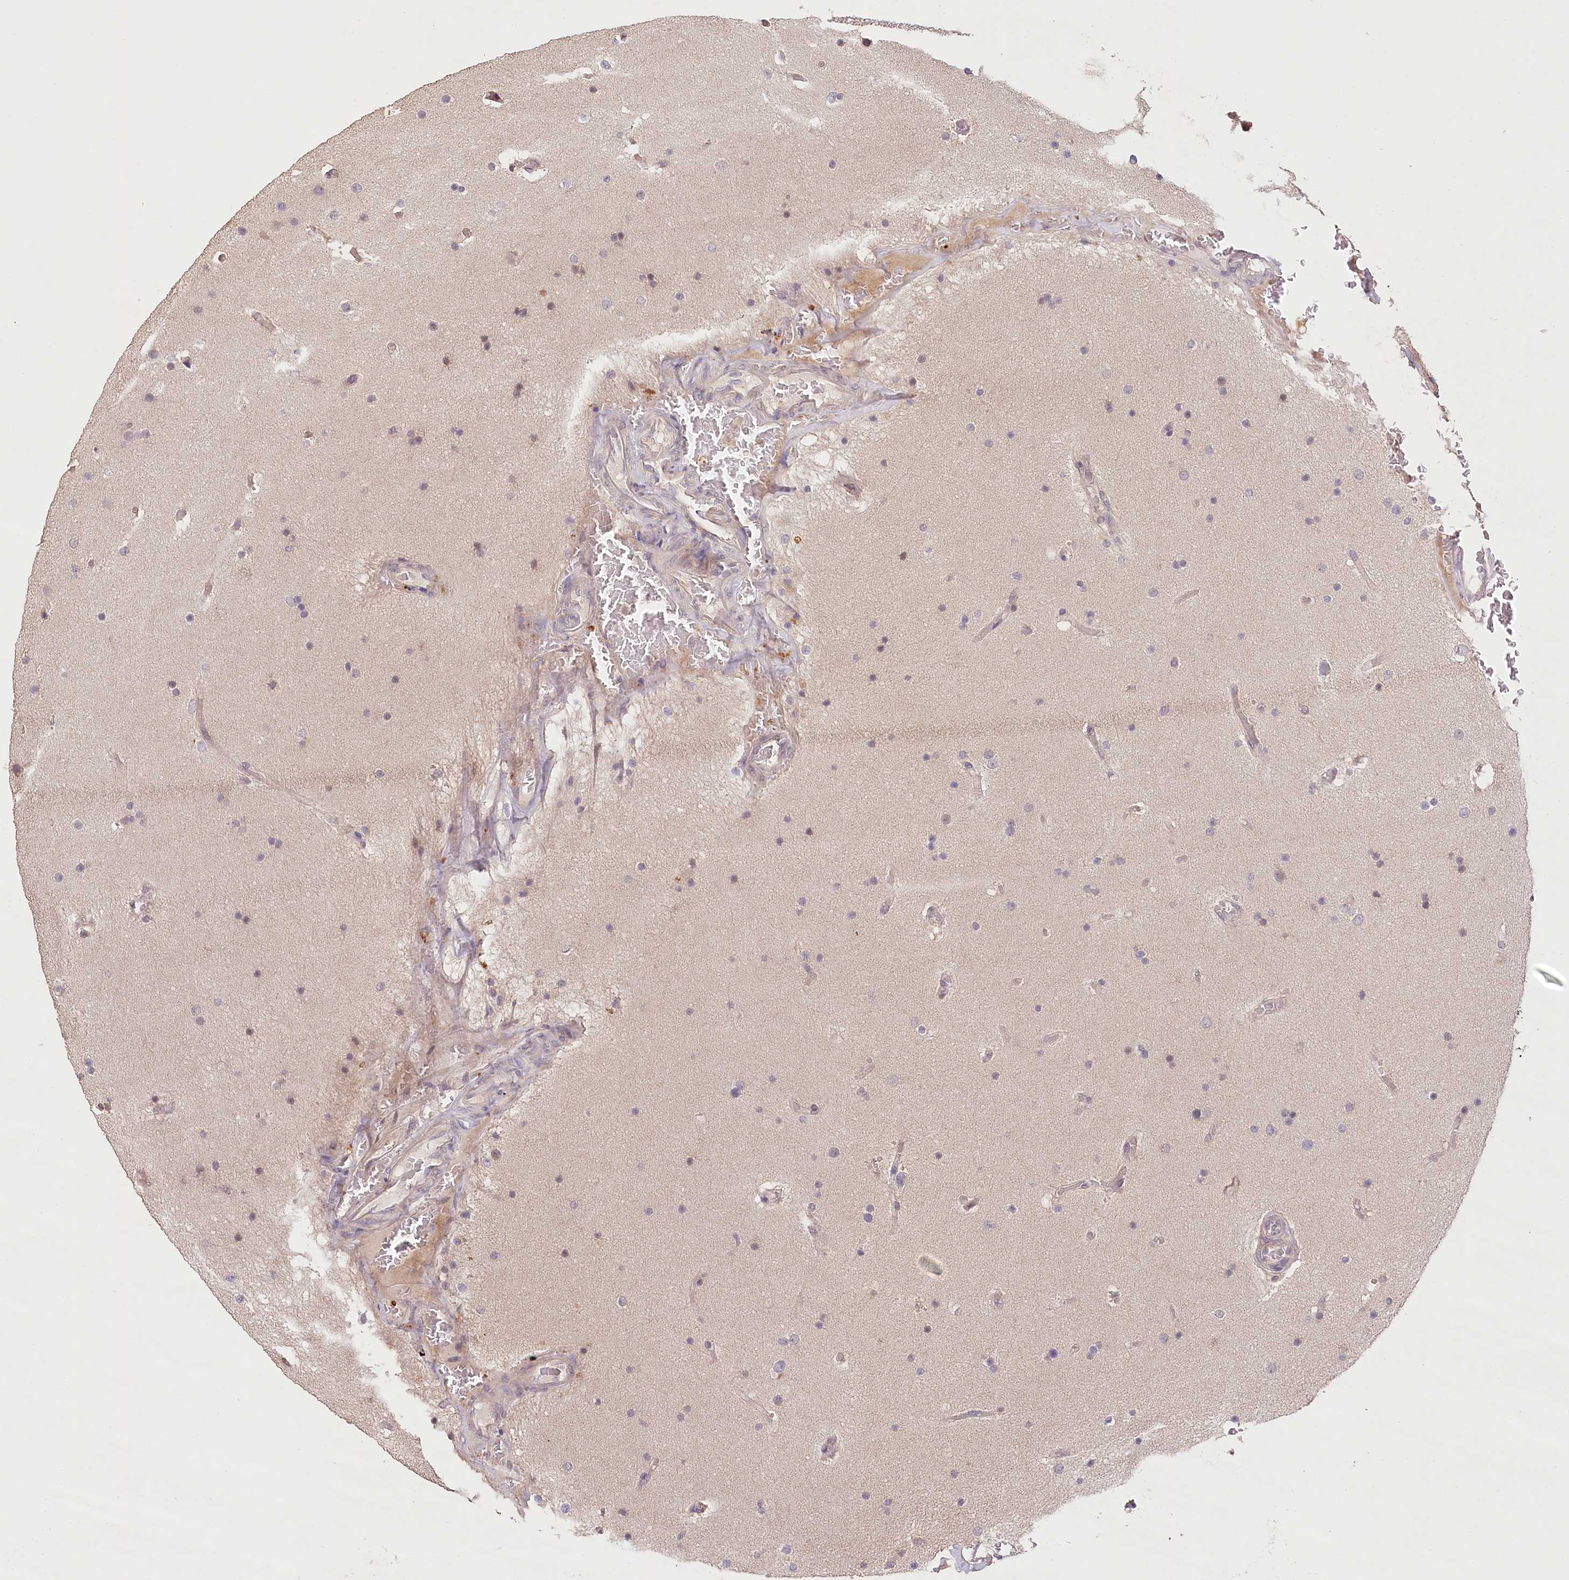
{"staining": {"intensity": "negative", "quantity": "none", "location": "none"}, "tissue": "glioma", "cell_type": "Tumor cells", "image_type": "cancer", "snomed": [{"axis": "morphology", "description": "Glioma, malignant, High grade"}, {"axis": "topography", "description": "Cerebral cortex"}], "caption": "Micrograph shows no significant protein staining in tumor cells of malignant high-grade glioma. The staining is performed using DAB (3,3'-diaminobenzidine) brown chromogen with nuclei counter-stained in using hematoxylin.", "gene": "LSS", "patient": {"sex": "female", "age": 36}}